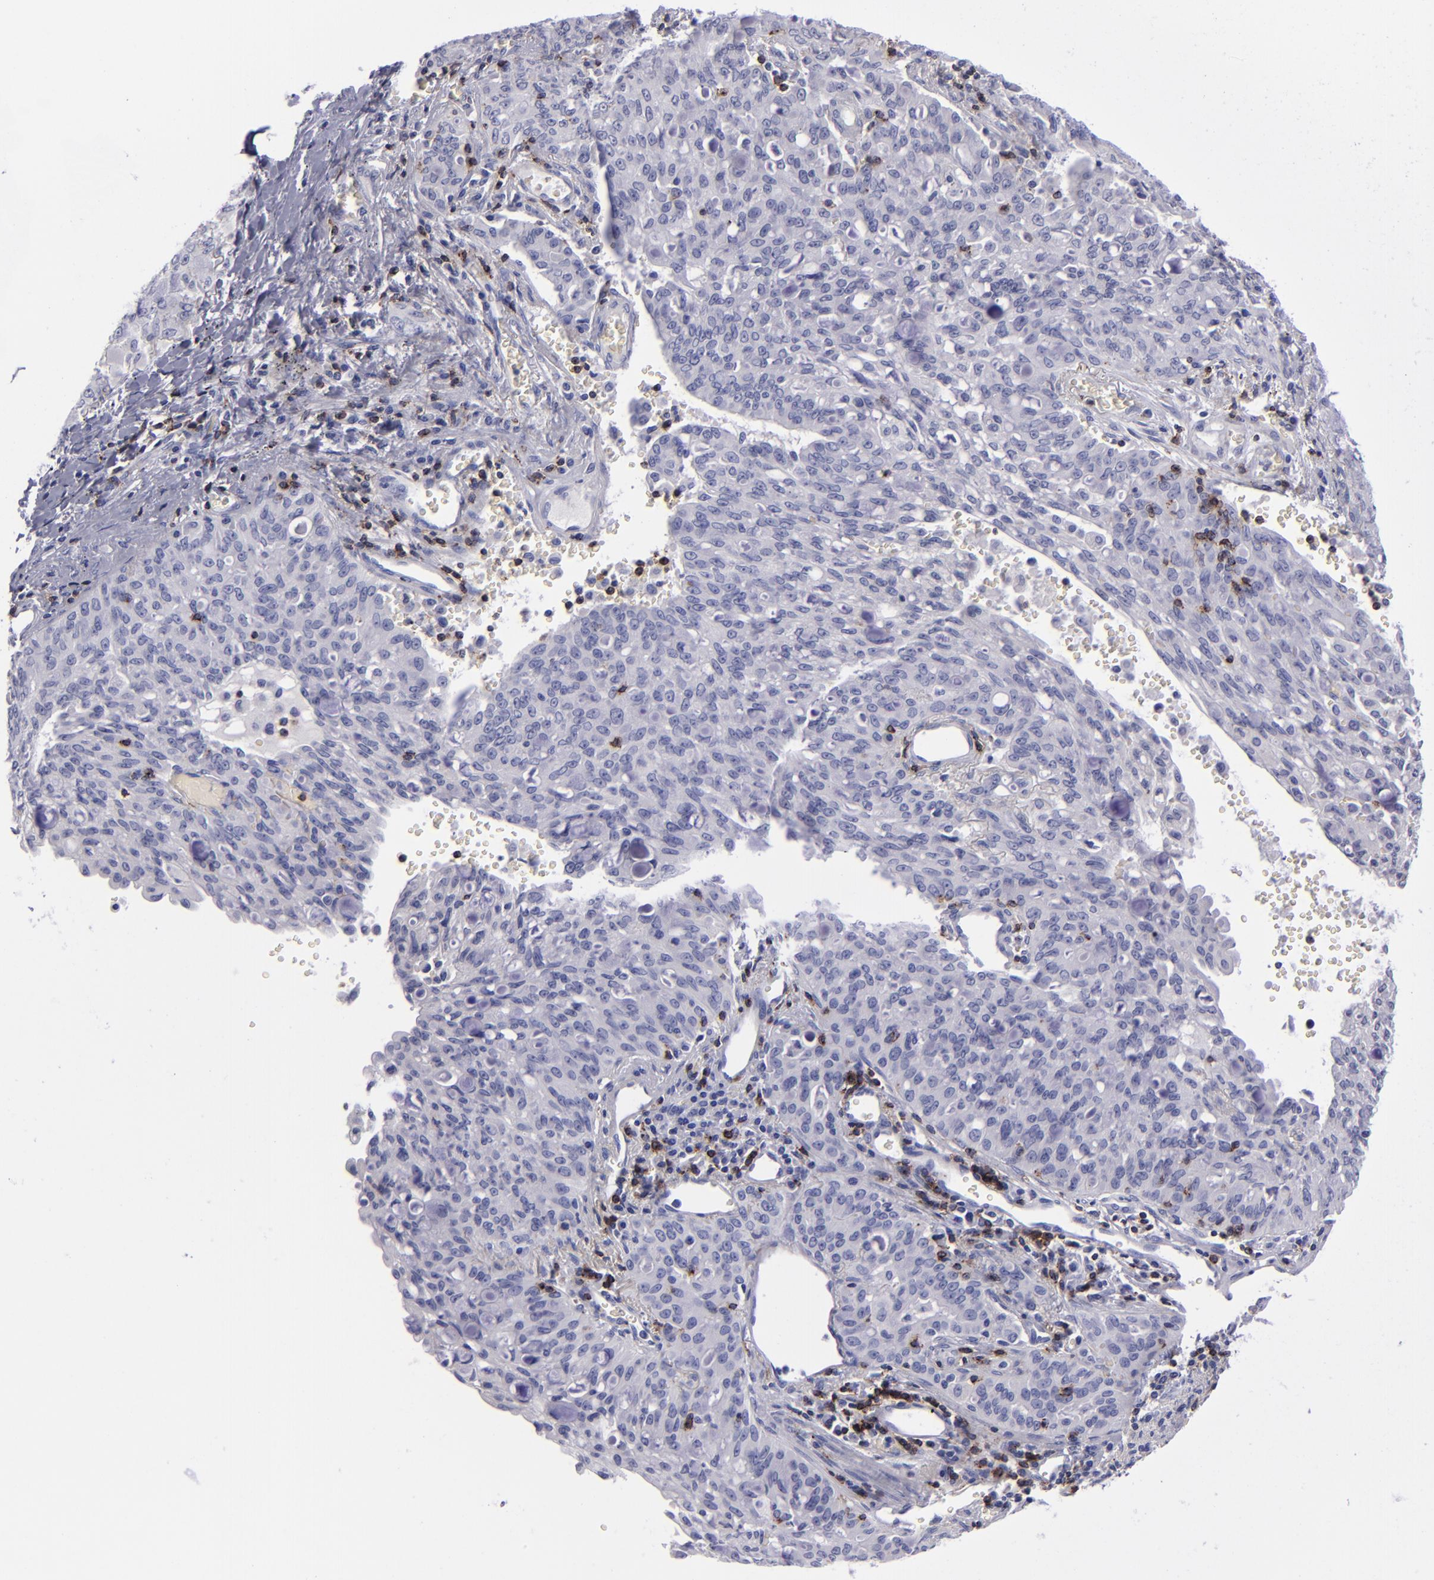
{"staining": {"intensity": "negative", "quantity": "none", "location": "none"}, "tissue": "lung cancer", "cell_type": "Tumor cells", "image_type": "cancer", "snomed": [{"axis": "morphology", "description": "Adenocarcinoma, NOS"}, {"axis": "topography", "description": "Lung"}], "caption": "The image demonstrates no significant expression in tumor cells of lung cancer (adenocarcinoma).", "gene": "CD2", "patient": {"sex": "female", "age": 44}}